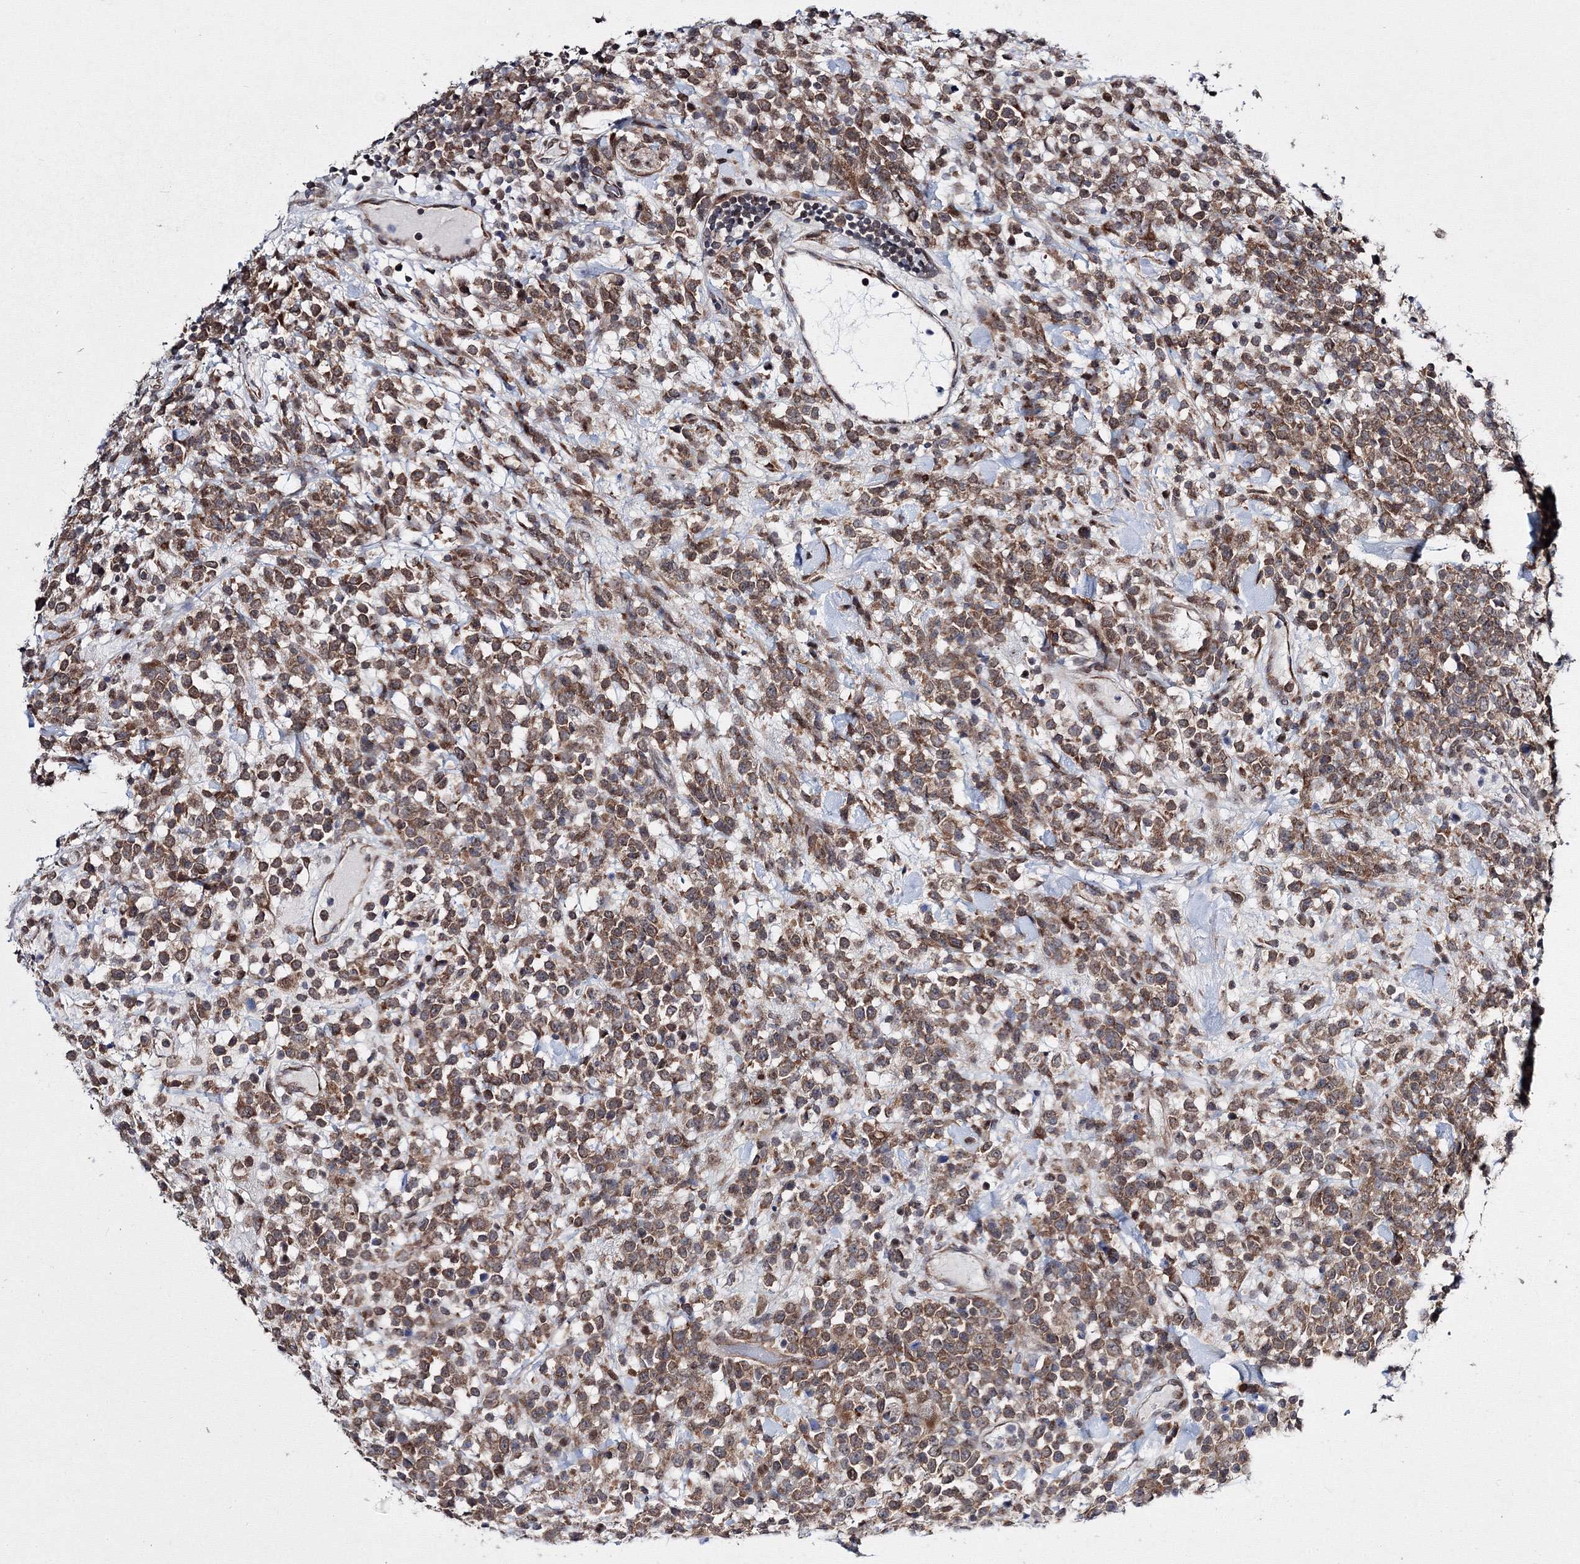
{"staining": {"intensity": "moderate", "quantity": ">75%", "location": "cytoplasmic/membranous"}, "tissue": "lymphoma", "cell_type": "Tumor cells", "image_type": "cancer", "snomed": [{"axis": "morphology", "description": "Malignant lymphoma, non-Hodgkin's type, High grade"}, {"axis": "topography", "description": "Colon"}], "caption": "IHC of malignant lymphoma, non-Hodgkin's type (high-grade) shows medium levels of moderate cytoplasmic/membranous positivity in about >75% of tumor cells. Nuclei are stained in blue.", "gene": "GPN1", "patient": {"sex": "female", "age": 53}}